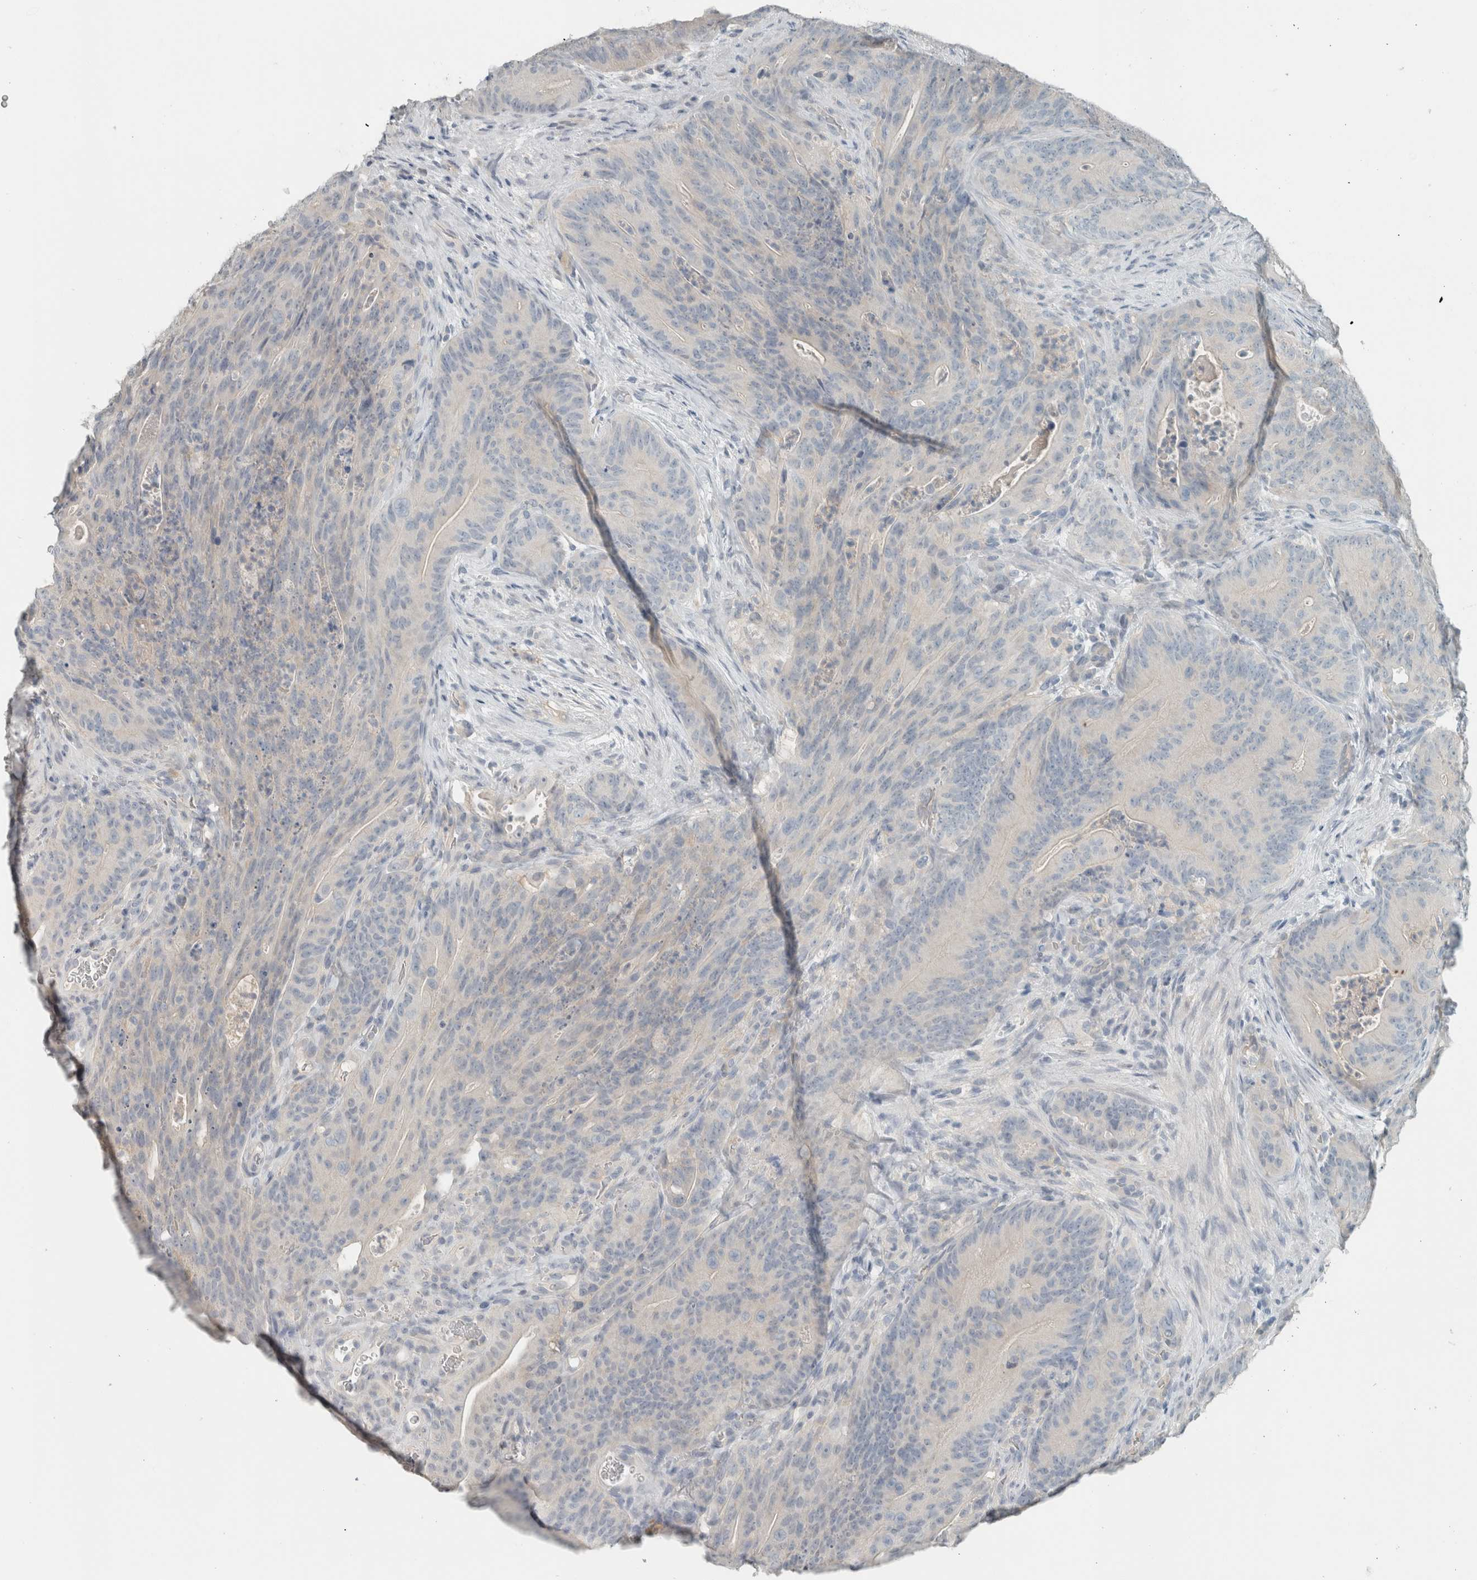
{"staining": {"intensity": "negative", "quantity": "none", "location": "none"}, "tissue": "colorectal cancer", "cell_type": "Tumor cells", "image_type": "cancer", "snomed": [{"axis": "morphology", "description": "Normal tissue, NOS"}, {"axis": "topography", "description": "Colon"}], "caption": "This is an immunohistochemistry histopathology image of colorectal cancer. There is no expression in tumor cells.", "gene": "SCIN", "patient": {"sex": "female", "age": 82}}